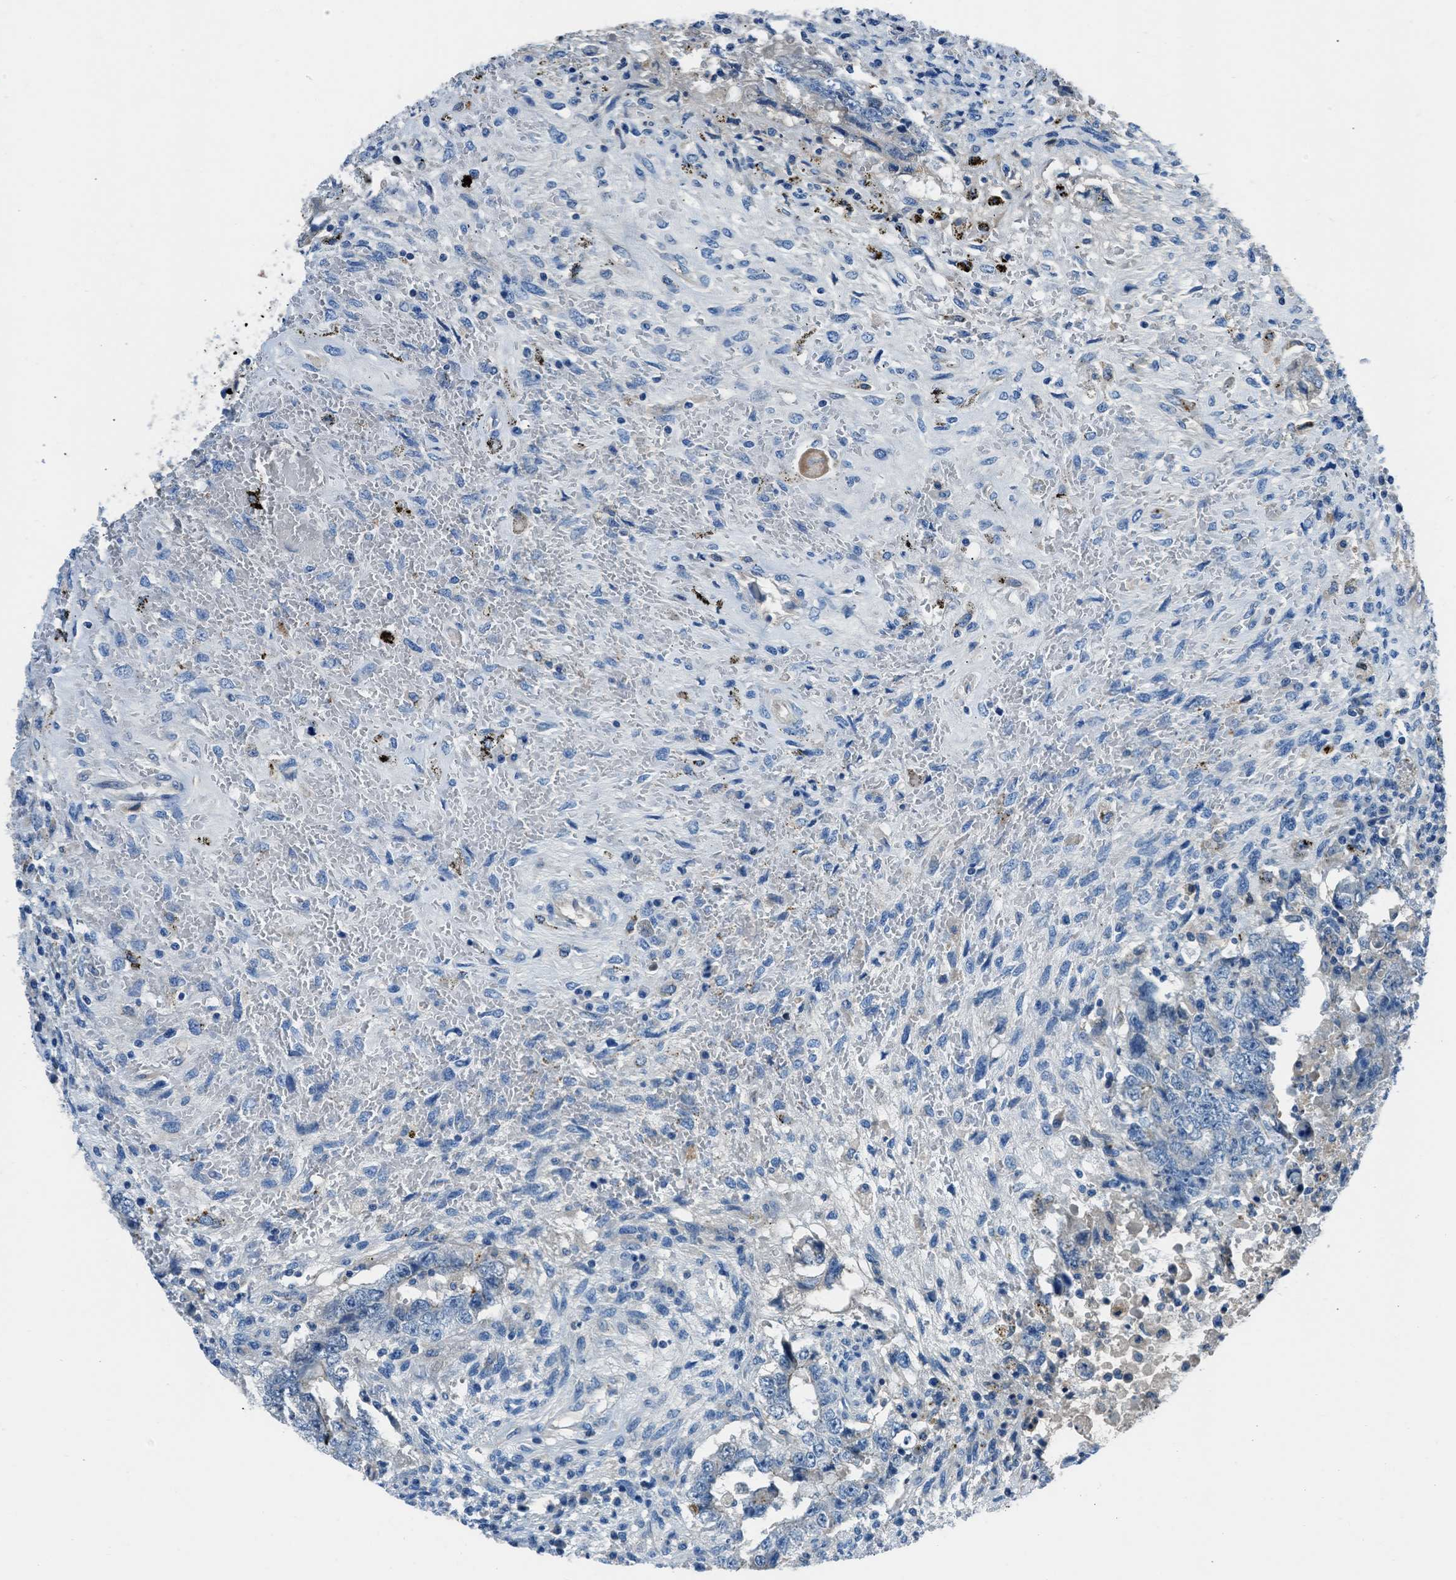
{"staining": {"intensity": "negative", "quantity": "none", "location": "none"}, "tissue": "testis cancer", "cell_type": "Tumor cells", "image_type": "cancer", "snomed": [{"axis": "morphology", "description": "Carcinoma, Embryonal, NOS"}, {"axis": "topography", "description": "Testis"}], "caption": "A histopathology image of testis cancer (embryonal carcinoma) stained for a protein demonstrates no brown staining in tumor cells.", "gene": "SLC38A6", "patient": {"sex": "male", "age": 26}}